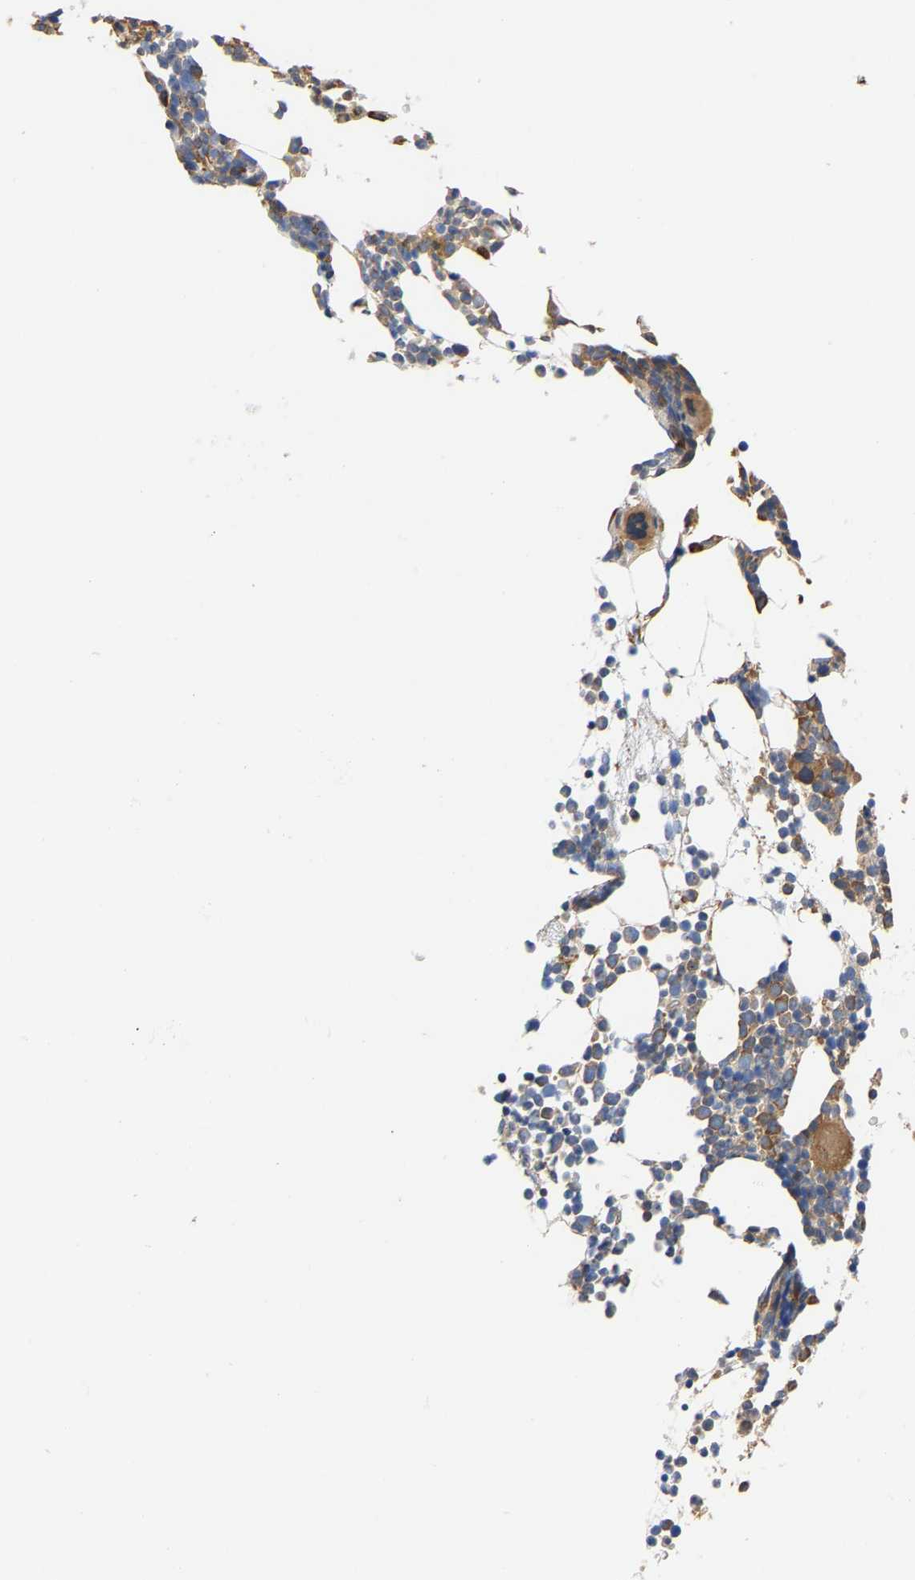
{"staining": {"intensity": "moderate", "quantity": "<25%", "location": "cytoplasmic/membranous"}, "tissue": "bone marrow", "cell_type": "Hematopoietic cells", "image_type": "normal", "snomed": [{"axis": "morphology", "description": "Normal tissue, NOS"}, {"axis": "morphology", "description": "Inflammation, NOS"}, {"axis": "topography", "description": "Bone marrow"}], "caption": "Immunohistochemistry image of unremarkable bone marrow: human bone marrow stained using immunohistochemistry (IHC) exhibits low levels of moderate protein expression localized specifically in the cytoplasmic/membranous of hematopoietic cells, appearing as a cytoplasmic/membranous brown color.", "gene": "ARAP1", "patient": {"sex": "female", "age": 67}}